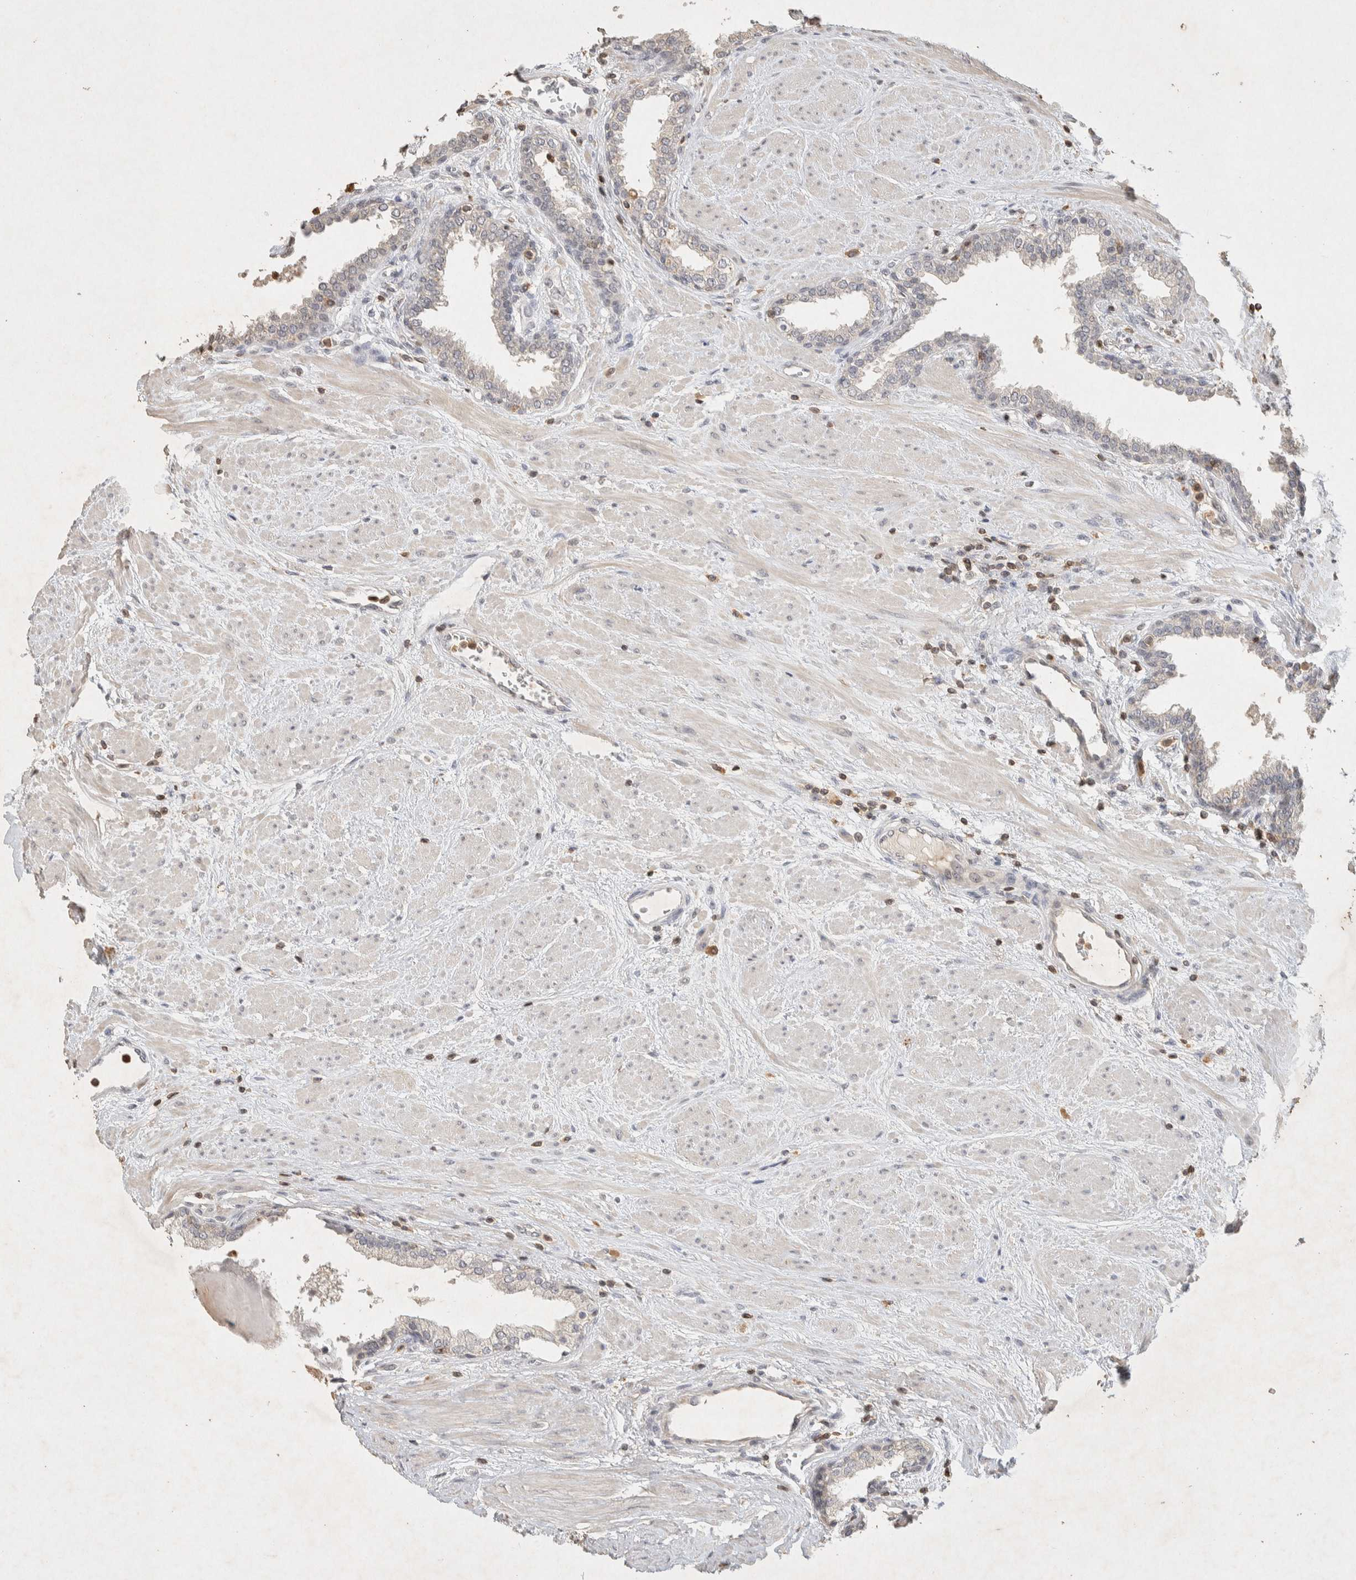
{"staining": {"intensity": "weak", "quantity": "25%-75%", "location": "cytoplasmic/membranous"}, "tissue": "prostate", "cell_type": "Glandular cells", "image_type": "normal", "snomed": [{"axis": "morphology", "description": "Normal tissue, NOS"}, {"axis": "topography", "description": "Prostate"}], "caption": "A low amount of weak cytoplasmic/membranous staining is identified in about 25%-75% of glandular cells in unremarkable prostate. The staining was performed using DAB (3,3'-diaminobenzidine) to visualize the protein expression in brown, while the nuclei were stained in blue with hematoxylin (Magnification: 20x).", "gene": "RAC2", "patient": {"sex": "male", "age": 51}}